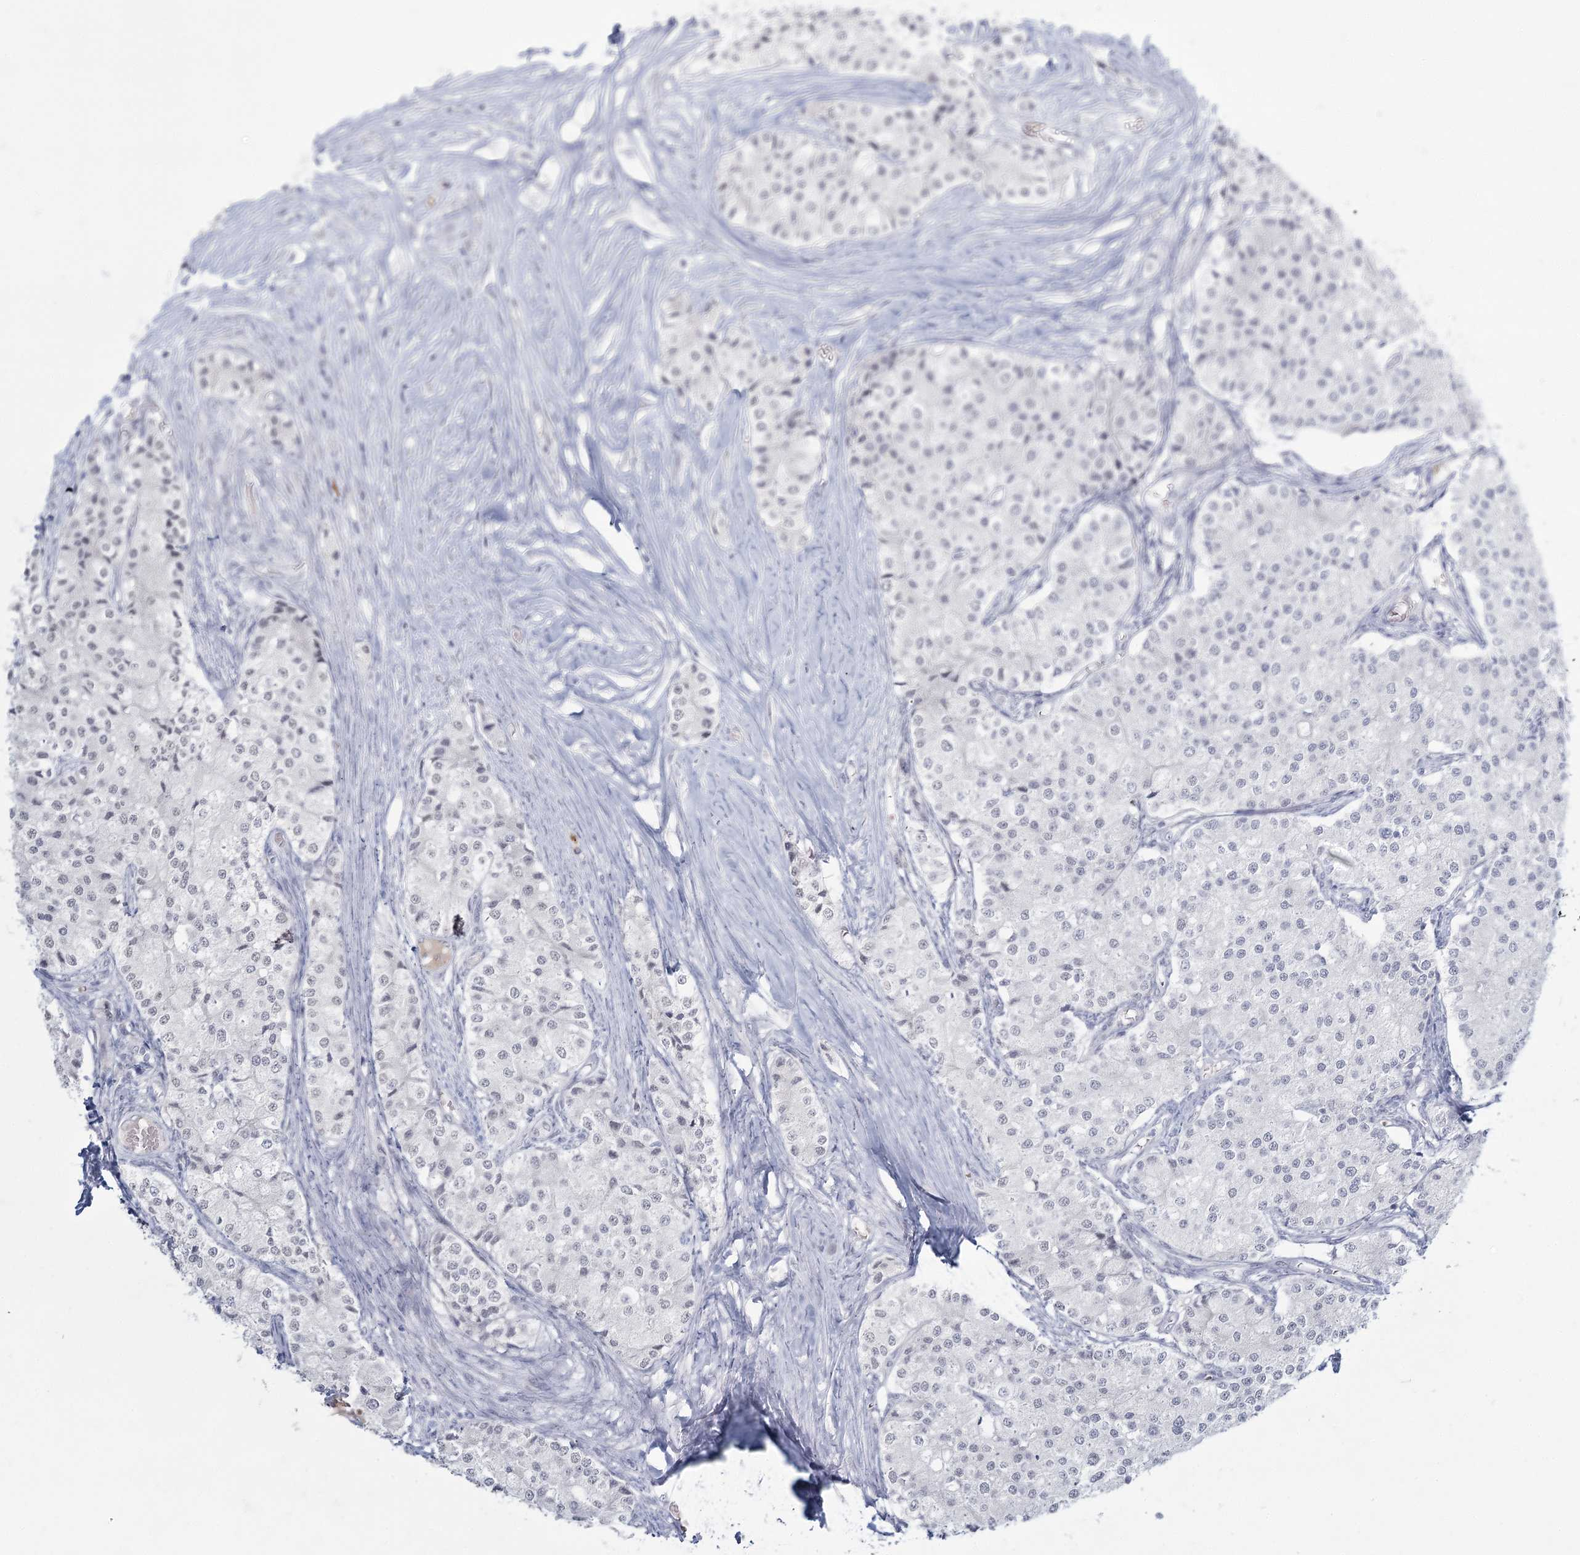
{"staining": {"intensity": "negative", "quantity": "none", "location": "none"}, "tissue": "carcinoid", "cell_type": "Tumor cells", "image_type": "cancer", "snomed": [{"axis": "morphology", "description": "Carcinoid, malignant, NOS"}, {"axis": "topography", "description": "Colon"}], "caption": "IHC micrograph of human carcinoid (malignant) stained for a protein (brown), which shows no positivity in tumor cells.", "gene": "LY6G5C", "patient": {"sex": "female", "age": 52}}